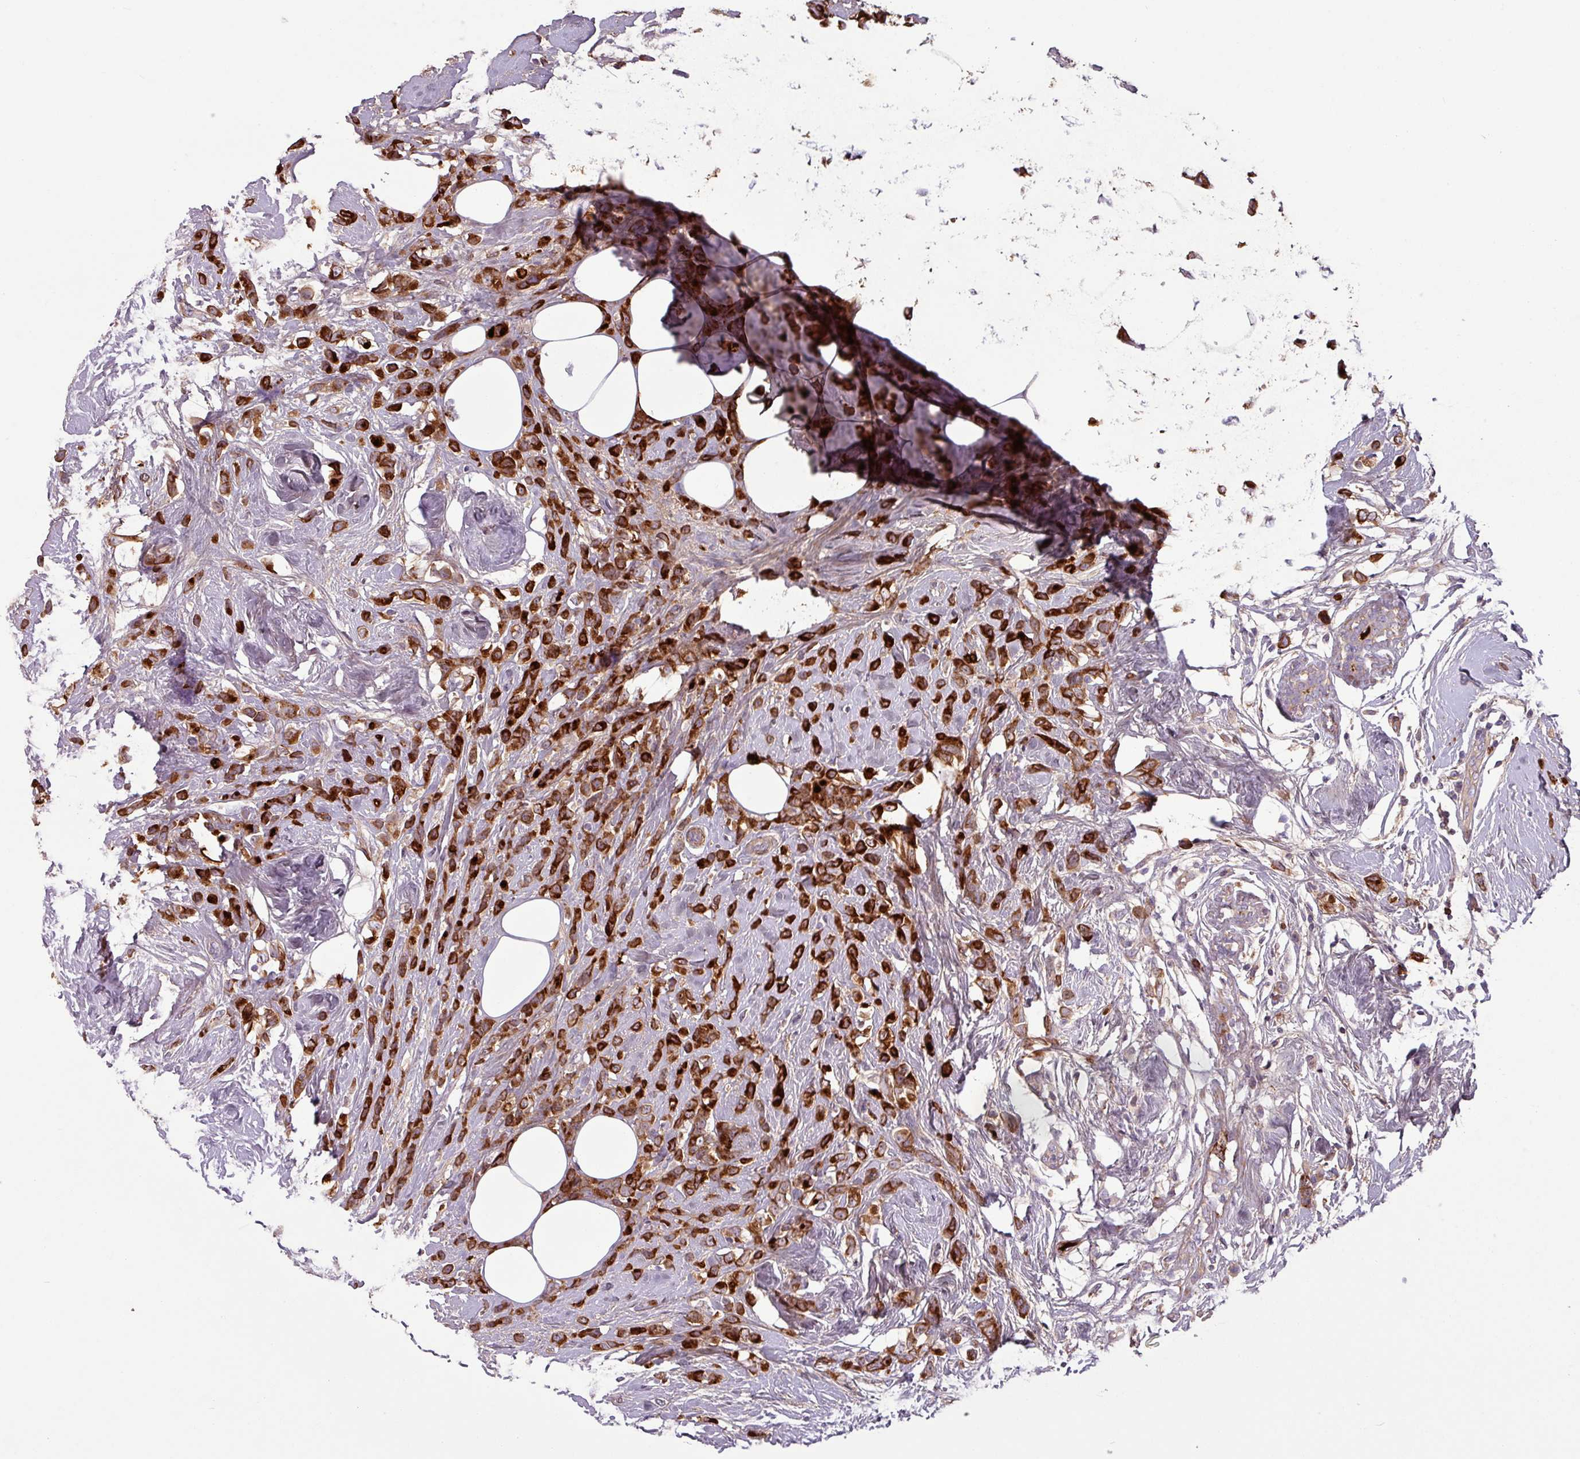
{"staining": {"intensity": "strong", "quantity": ">75%", "location": "cytoplasmic/membranous"}, "tissue": "breast cancer", "cell_type": "Tumor cells", "image_type": "cancer", "snomed": [{"axis": "morphology", "description": "Duct carcinoma"}, {"axis": "topography", "description": "Breast"}], "caption": "This photomicrograph shows breast cancer stained with immunohistochemistry to label a protein in brown. The cytoplasmic/membranous of tumor cells show strong positivity for the protein. Nuclei are counter-stained blue.", "gene": "C4B", "patient": {"sex": "female", "age": 80}}